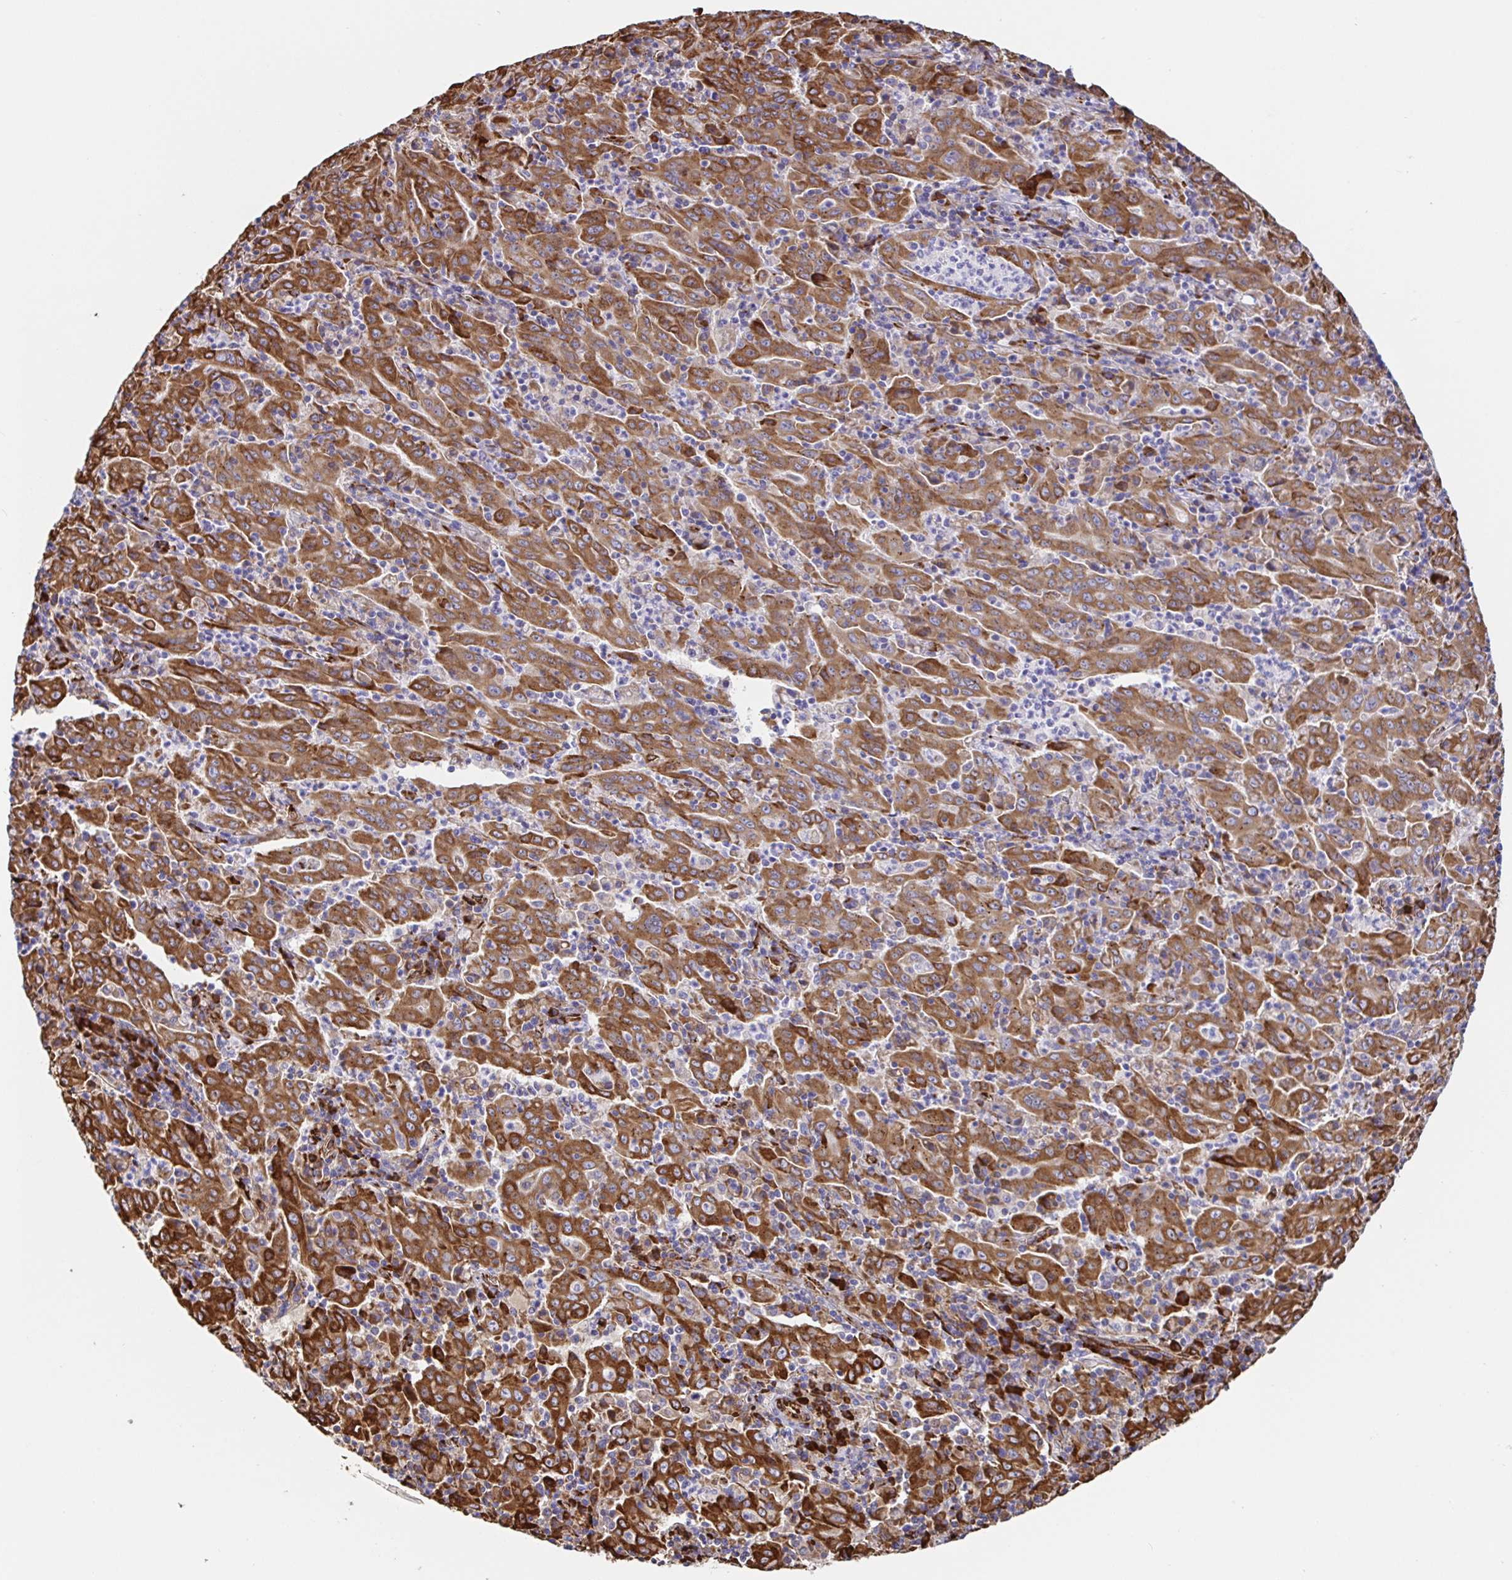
{"staining": {"intensity": "strong", "quantity": ">75%", "location": "cytoplasmic/membranous"}, "tissue": "pancreatic cancer", "cell_type": "Tumor cells", "image_type": "cancer", "snomed": [{"axis": "morphology", "description": "Adenocarcinoma, NOS"}, {"axis": "topography", "description": "Pancreas"}], "caption": "Pancreatic cancer stained for a protein reveals strong cytoplasmic/membranous positivity in tumor cells.", "gene": "MAOA", "patient": {"sex": "male", "age": 63}}